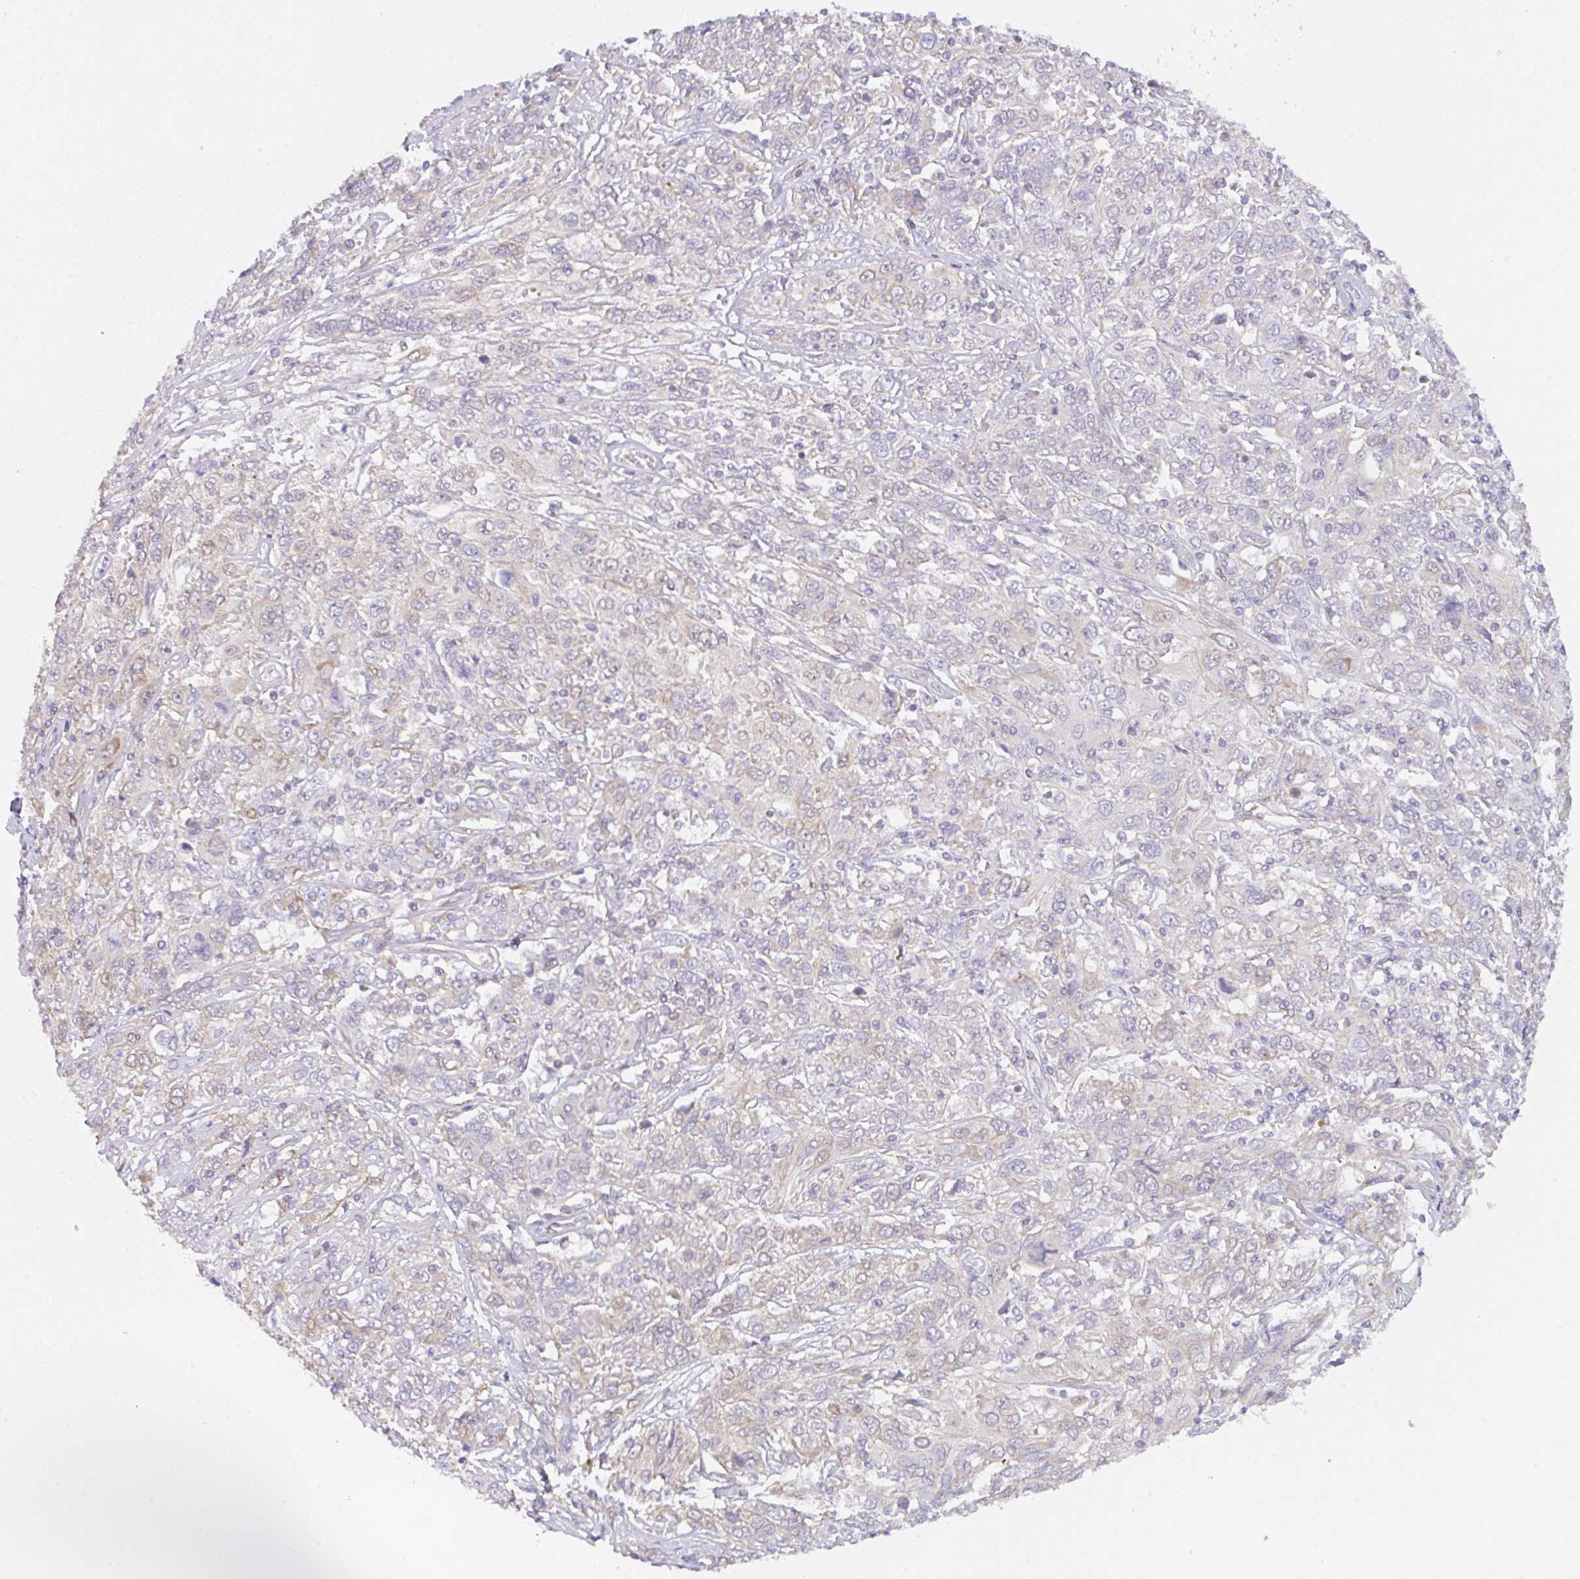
{"staining": {"intensity": "negative", "quantity": "none", "location": "none"}, "tissue": "cervical cancer", "cell_type": "Tumor cells", "image_type": "cancer", "snomed": [{"axis": "morphology", "description": "Squamous cell carcinoma, NOS"}, {"axis": "topography", "description": "Cervix"}], "caption": "An immunohistochemistry (IHC) micrograph of squamous cell carcinoma (cervical) is shown. There is no staining in tumor cells of squamous cell carcinoma (cervical).", "gene": "TBPL2", "patient": {"sex": "female", "age": 46}}